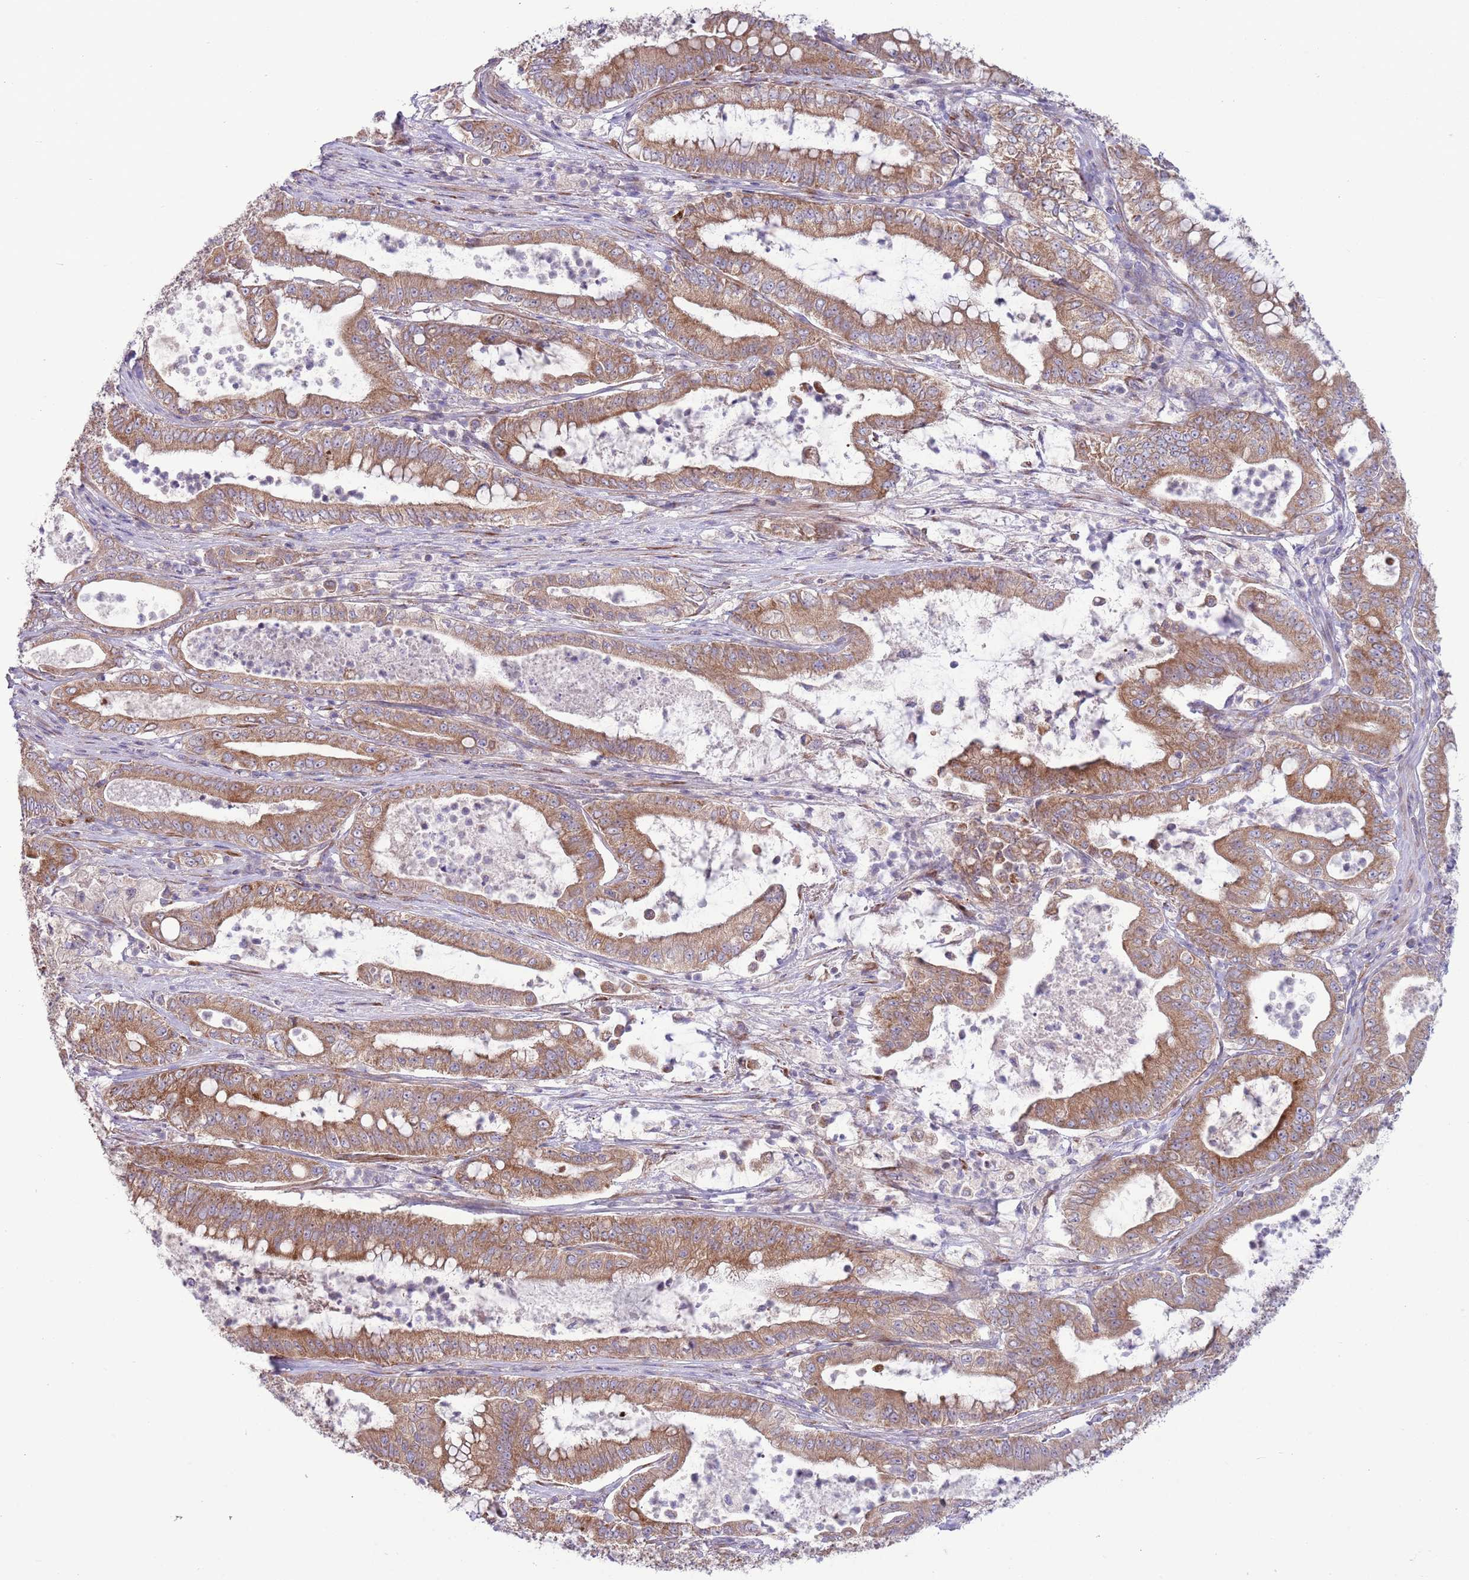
{"staining": {"intensity": "moderate", "quantity": ">75%", "location": "cytoplasmic/membranous"}, "tissue": "pancreatic cancer", "cell_type": "Tumor cells", "image_type": "cancer", "snomed": [{"axis": "morphology", "description": "Adenocarcinoma, NOS"}, {"axis": "topography", "description": "Pancreas"}], "caption": "Immunohistochemical staining of pancreatic cancer demonstrates moderate cytoplasmic/membranous protein staining in approximately >75% of tumor cells. Using DAB (3,3'-diaminobenzidine) (brown) and hematoxylin (blue) stains, captured at high magnification using brightfield microscopy.", "gene": "TOMM5", "patient": {"sex": "male", "age": 71}}